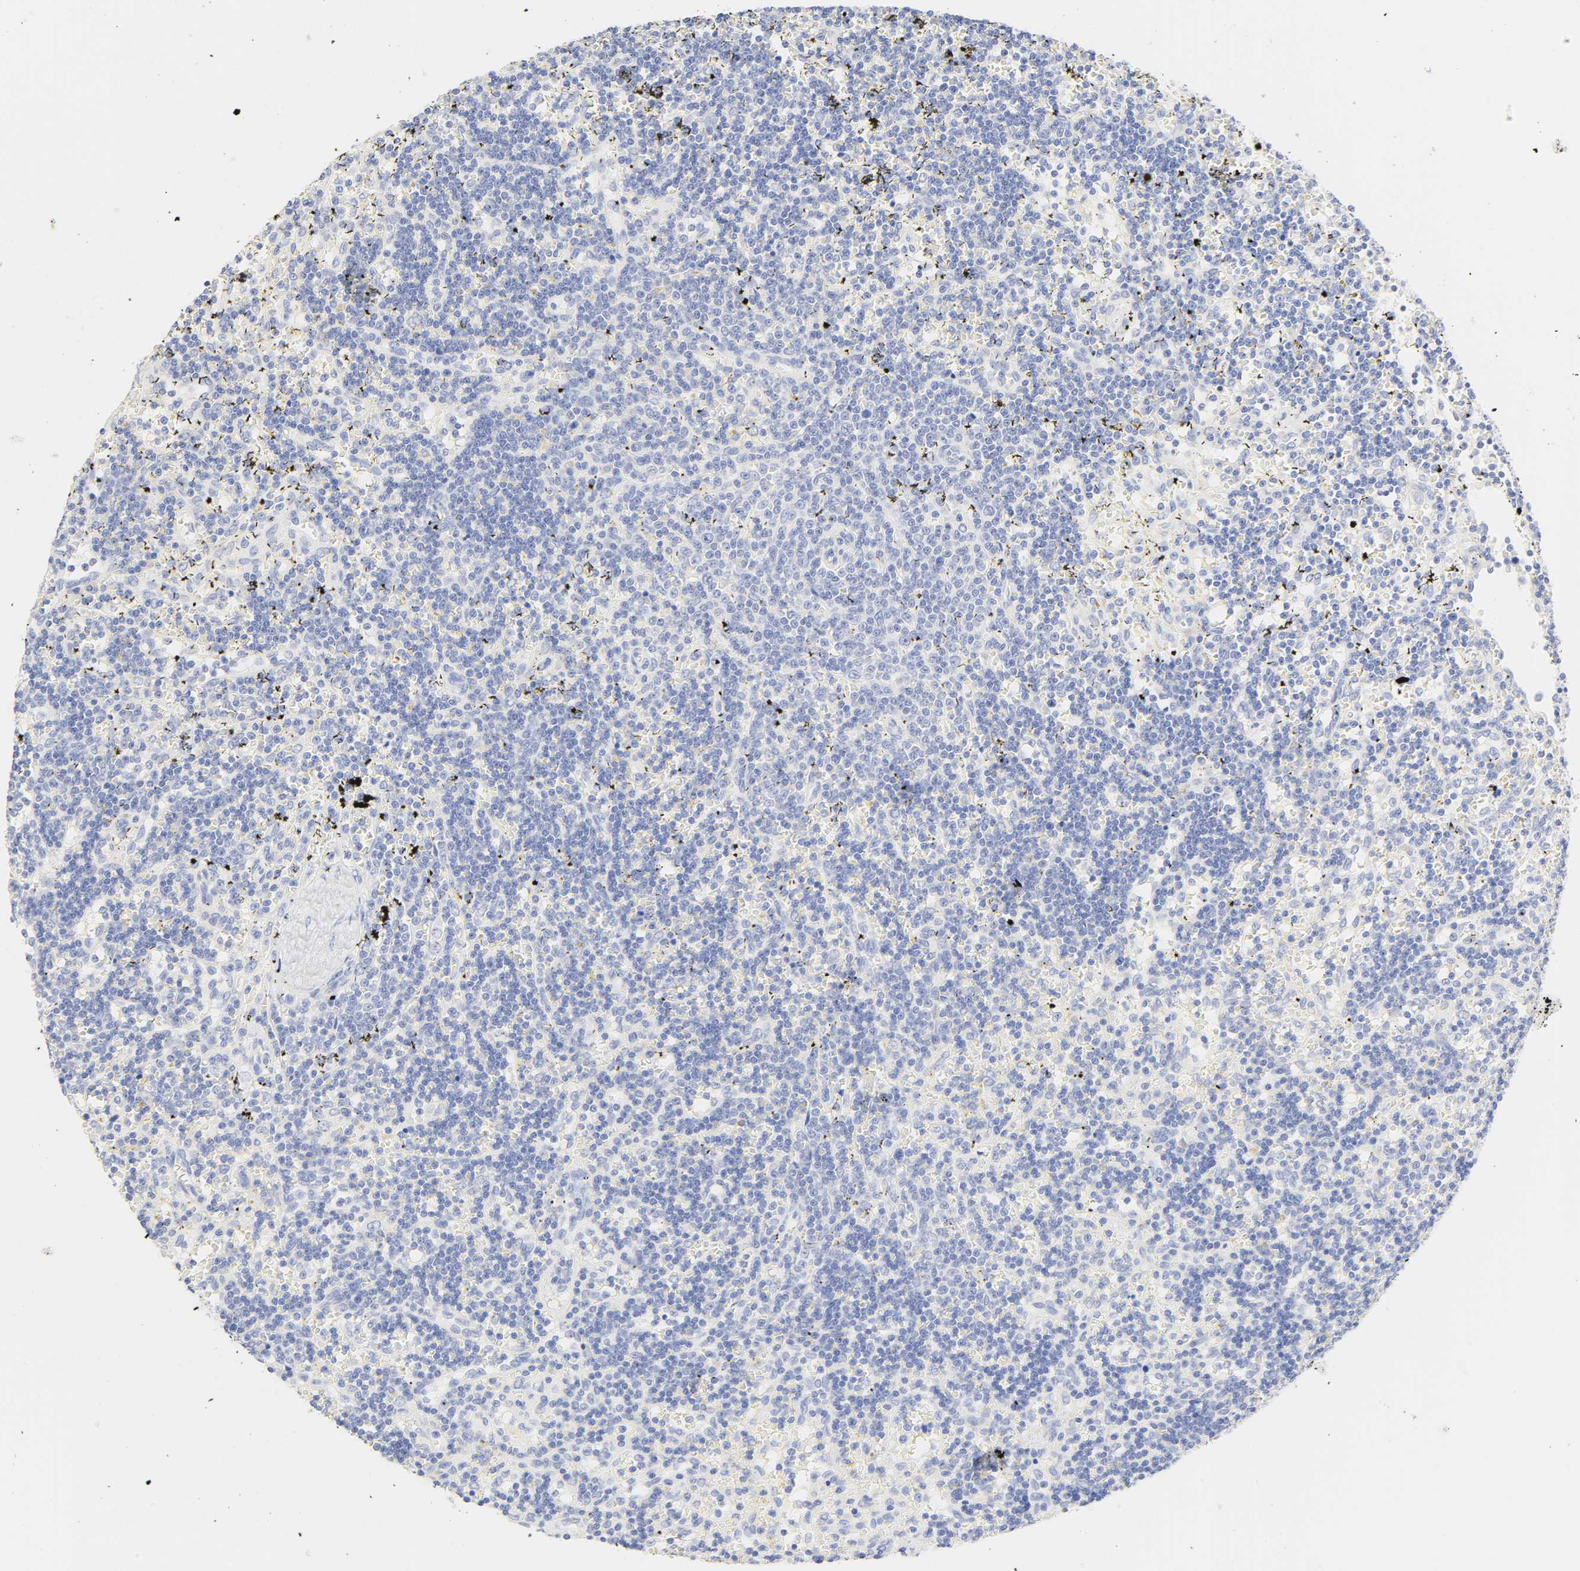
{"staining": {"intensity": "negative", "quantity": "none", "location": "none"}, "tissue": "lymphoma", "cell_type": "Tumor cells", "image_type": "cancer", "snomed": [{"axis": "morphology", "description": "Malignant lymphoma, non-Hodgkin's type, Low grade"}, {"axis": "topography", "description": "Spleen"}], "caption": "Tumor cells are negative for protein expression in human lymphoma.", "gene": "SLCO1B3", "patient": {"sex": "male", "age": 60}}